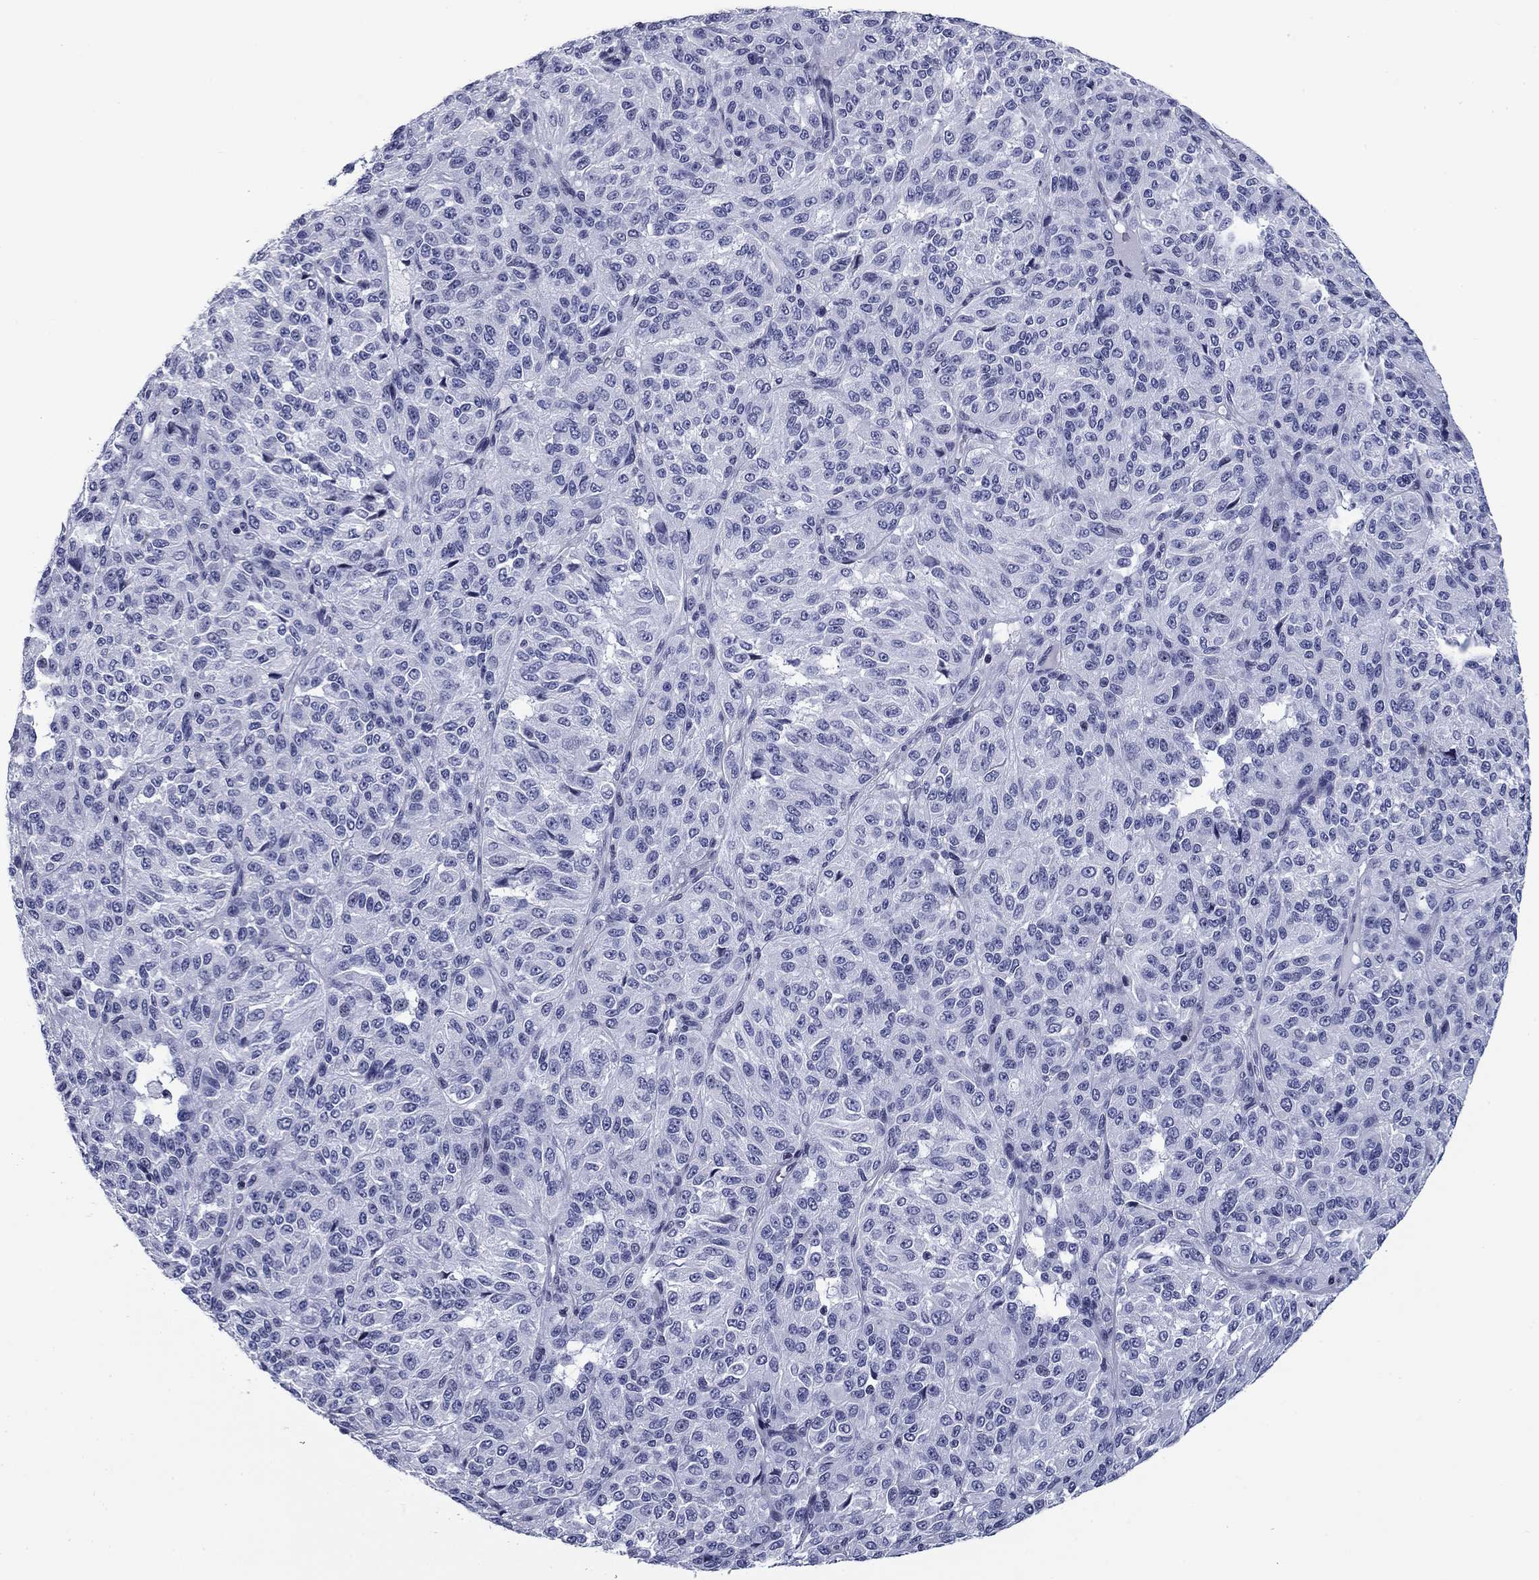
{"staining": {"intensity": "negative", "quantity": "none", "location": "none"}, "tissue": "melanoma", "cell_type": "Tumor cells", "image_type": "cancer", "snomed": [{"axis": "morphology", "description": "Malignant melanoma, Metastatic site"}, {"axis": "topography", "description": "Brain"}], "caption": "Tumor cells show no significant protein positivity in melanoma.", "gene": "CCDC144A", "patient": {"sex": "female", "age": 56}}